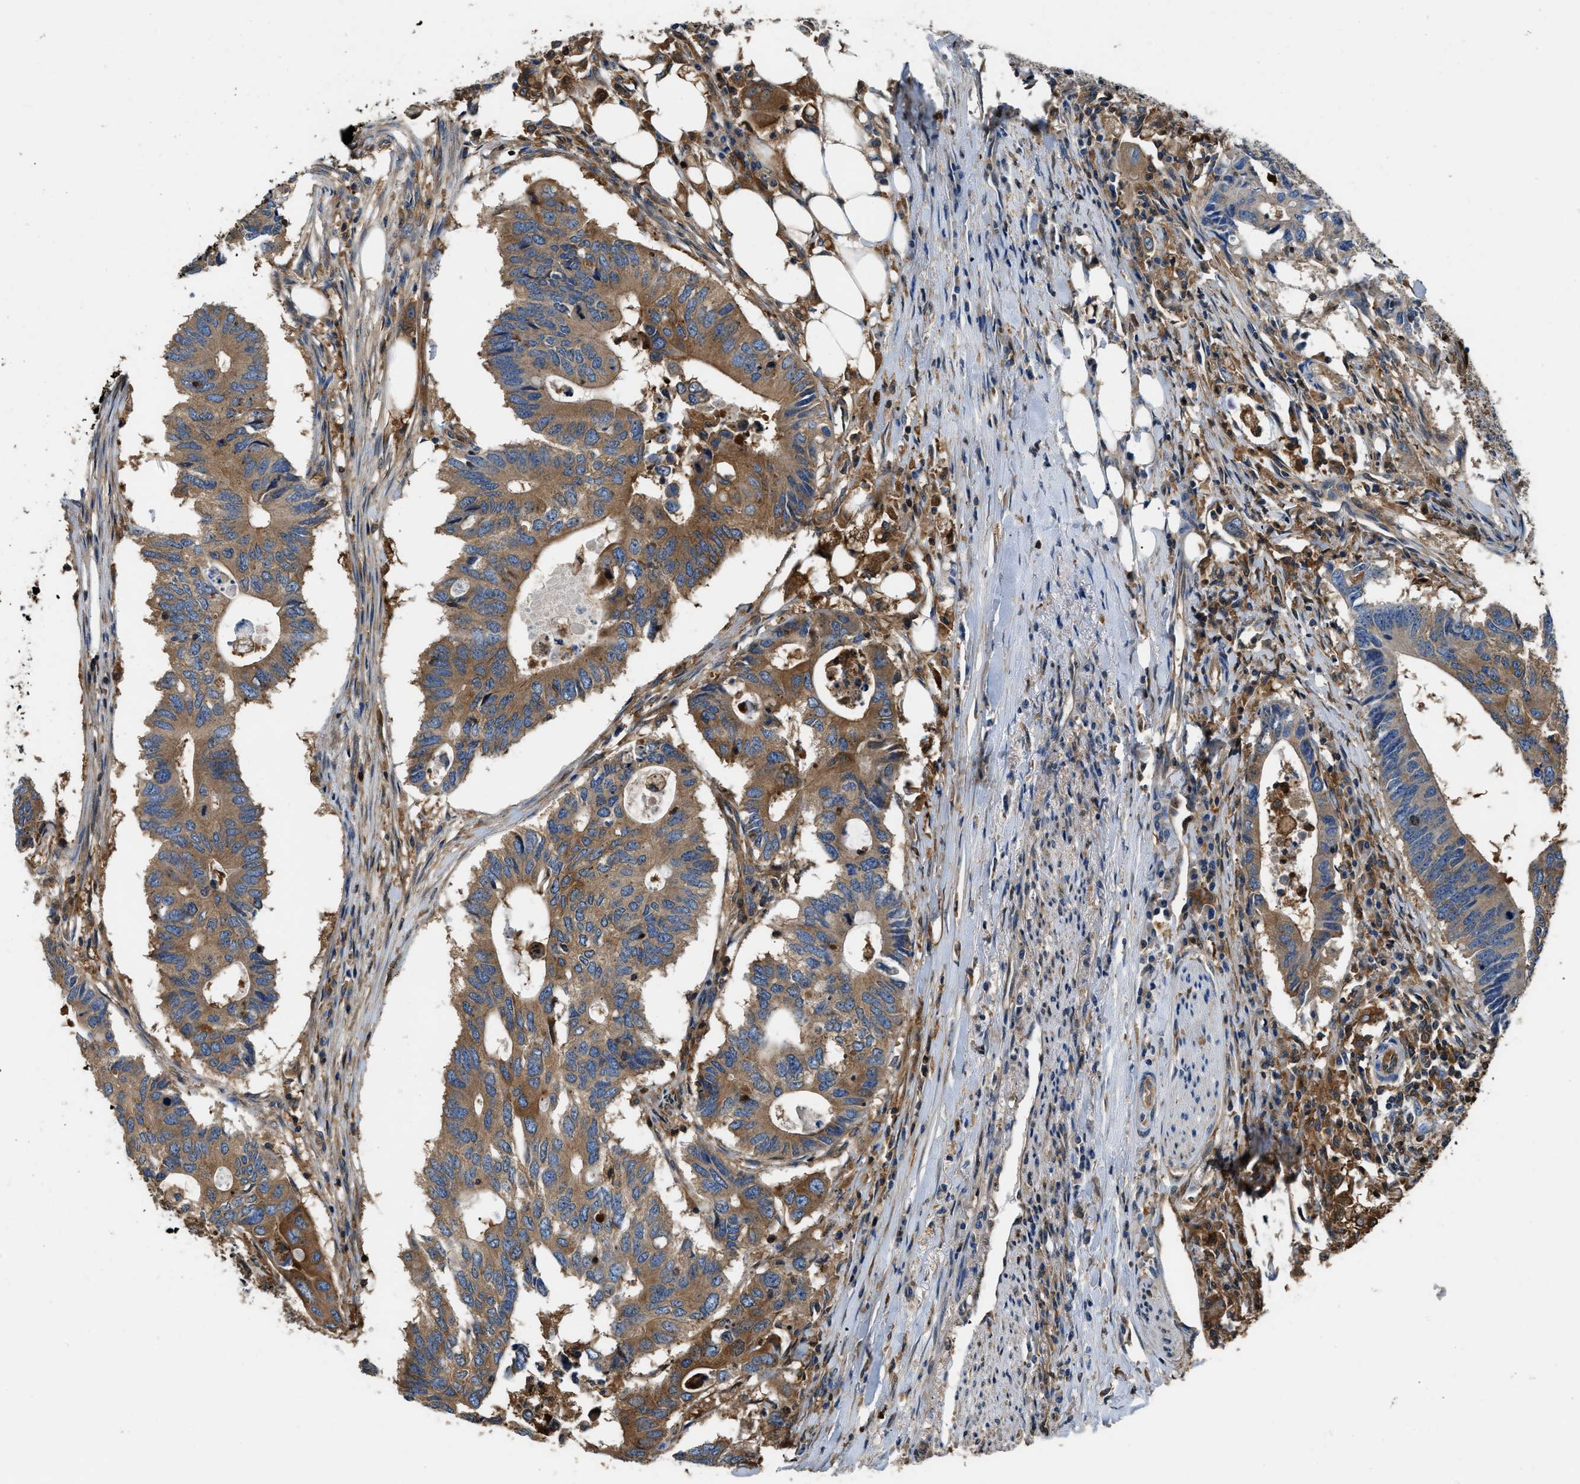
{"staining": {"intensity": "moderate", "quantity": ">75%", "location": "cytoplasmic/membranous"}, "tissue": "colorectal cancer", "cell_type": "Tumor cells", "image_type": "cancer", "snomed": [{"axis": "morphology", "description": "Adenocarcinoma, NOS"}, {"axis": "topography", "description": "Colon"}], "caption": "IHC staining of colorectal cancer (adenocarcinoma), which demonstrates medium levels of moderate cytoplasmic/membranous staining in about >75% of tumor cells indicating moderate cytoplasmic/membranous protein positivity. The staining was performed using DAB (3,3'-diaminobenzidine) (brown) for protein detection and nuclei were counterstained in hematoxylin (blue).", "gene": "PKM", "patient": {"sex": "male", "age": 71}}